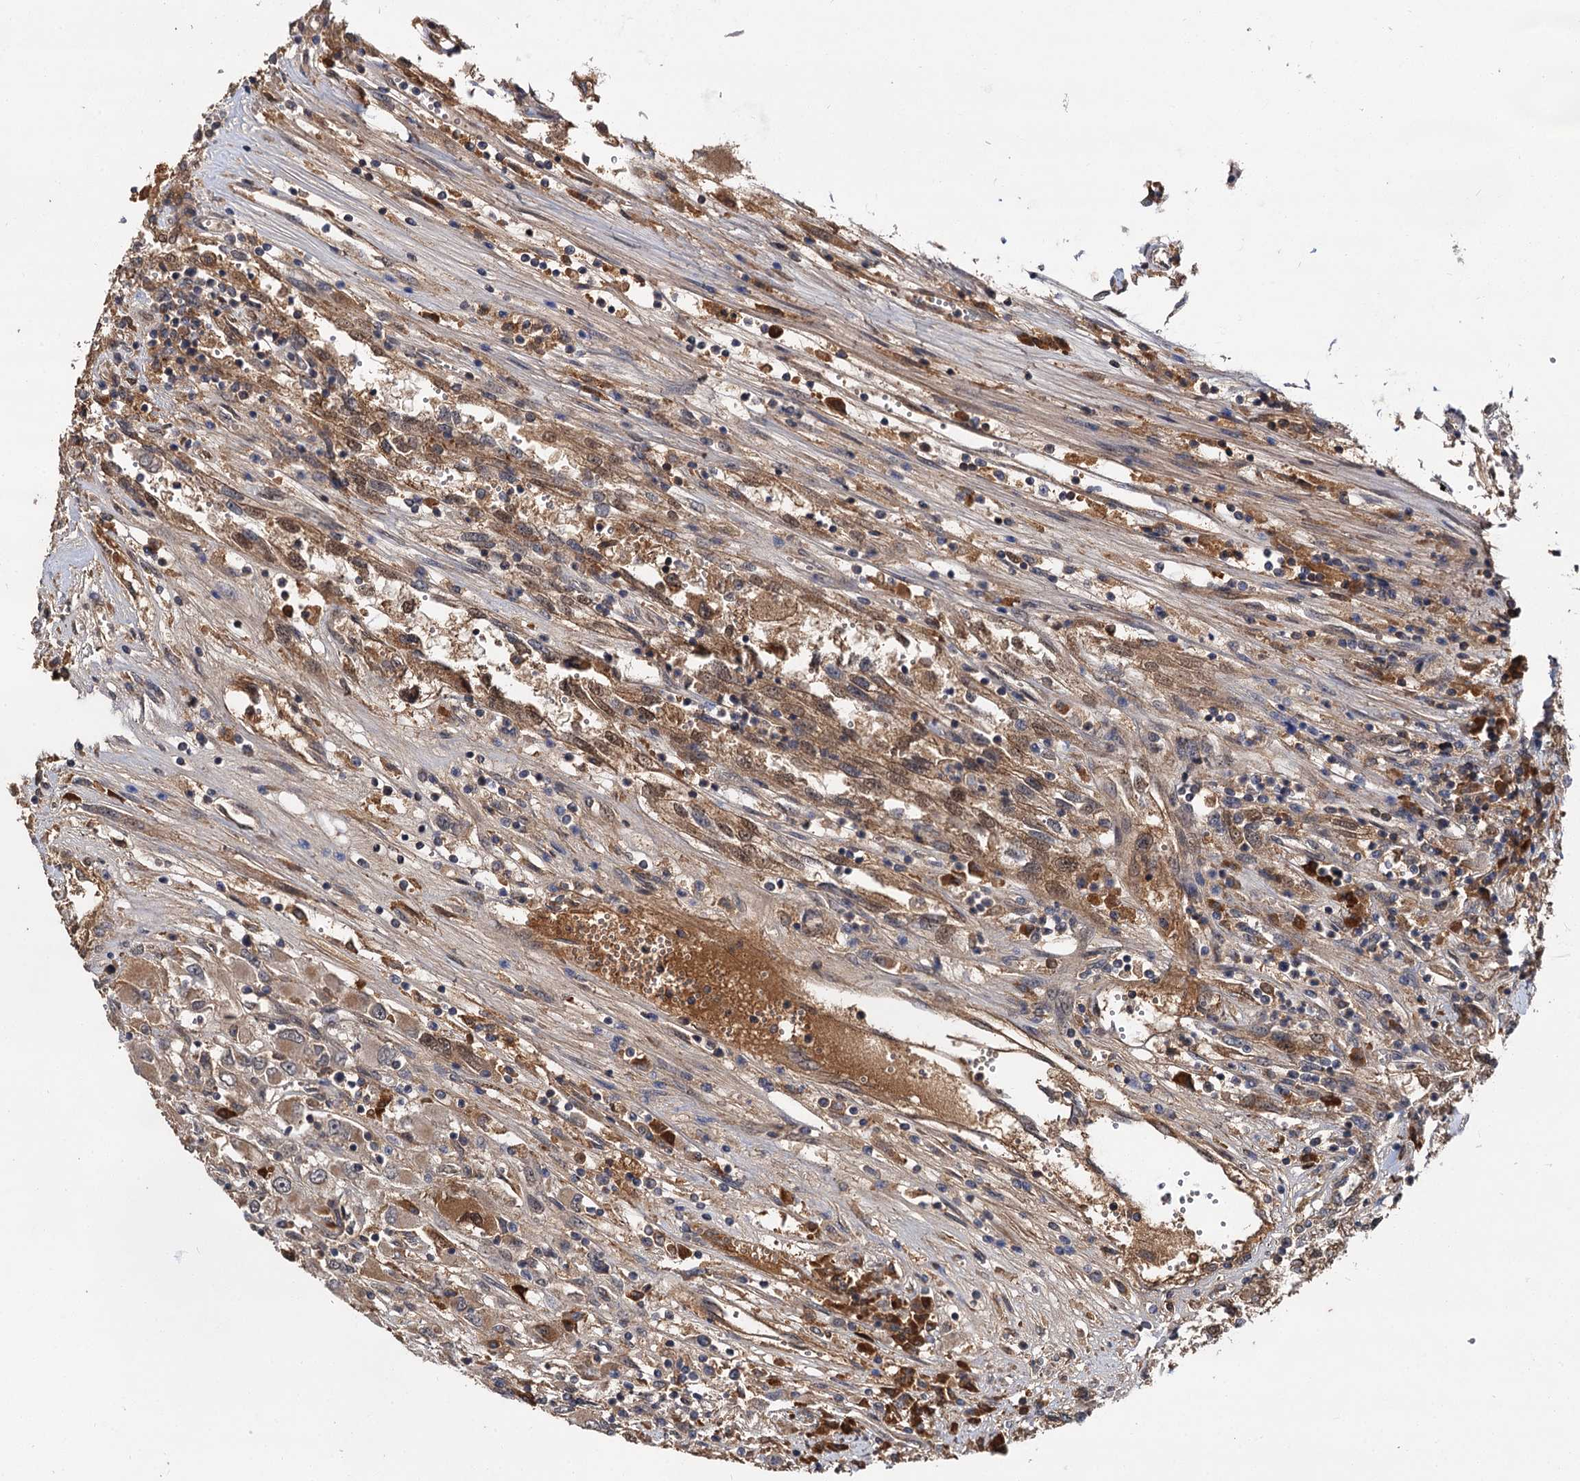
{"staining": {"intensity": "moderate", "quantity": "25%-75%", "location": "cytoplasmic/membranous"}, "tissue": "renal cancer", "cell_type": "Tumor cells", "image_type": "cancer", "snomed": [{"axis": "morphology", "description": "Adenocarcinoma, NOS"}, {"axis": "topography", "description": "Kidney"}], "caption": "DAB immunohistochemical staining of human adenocarcinoma (renal) shows moderate cytoplasmic/membranous protein staining in approximately 25%-75% of tumor cells.", "gene": "MBD6", "patient": {"sex": "female", "age": 52}}